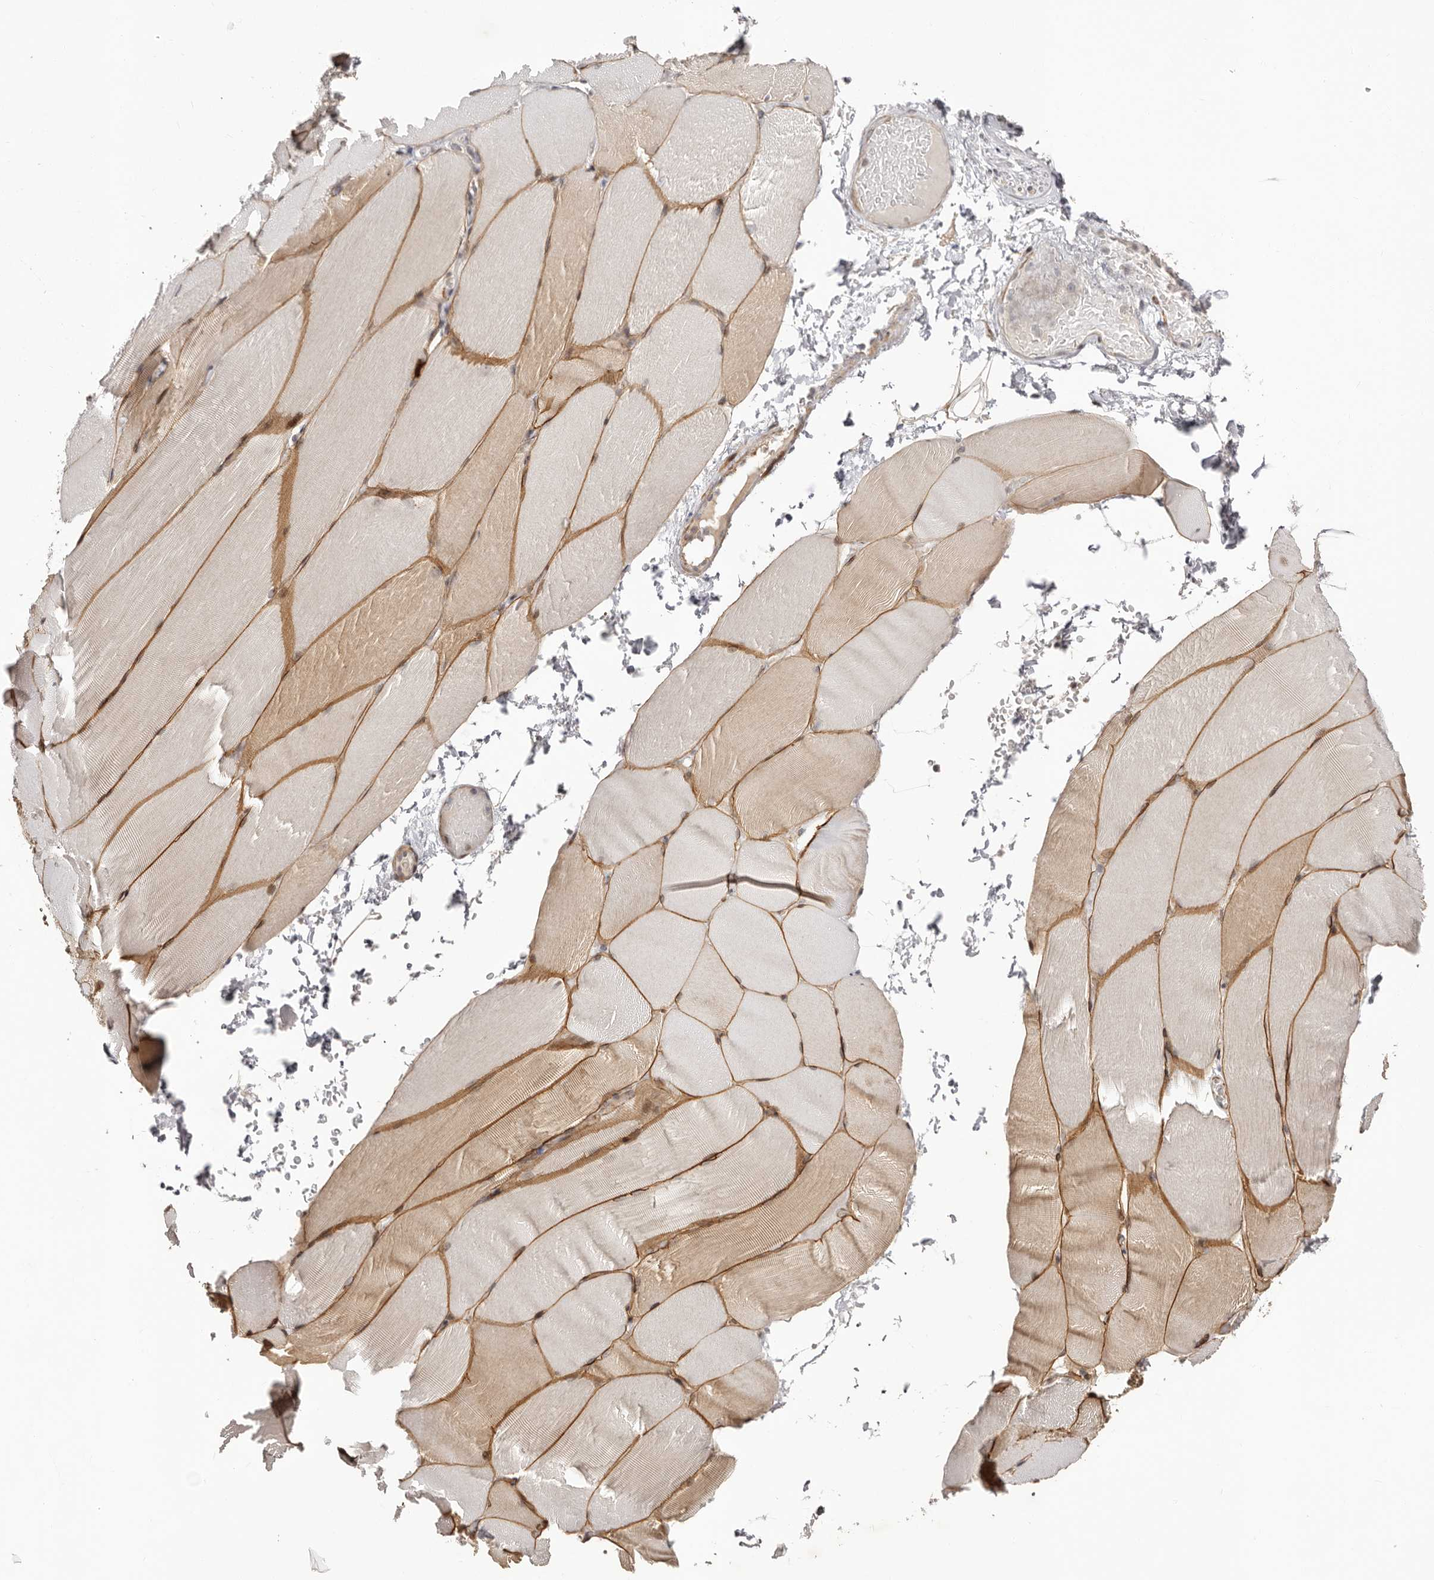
{"staining": {"intensity": "weak", "quantity": "25%-75%", "location": "cytoplasmic/membranous"}, "tissue": "skeletal muscle", "cell_type": "Myocytes", "image_type": "normal", "snomed": [{"axis": "morphology", "description": "Normal tissue, NOS"}, {"axis": "topography", "description": "Skeletal muscle"}, {"axis": "topography", "description": "Parathyroid gland"}], "caption": "Normal skeletal muscle demonstrates weak cytoplasmic/membranous positivity in about 25%-75% of myocytes, visualized by immunohistochemistry. The protein is shown in brown color, while the nuclei are stained blue.", "gene": "MICAL2", "patient": {"sex": "female", "age": 37}}